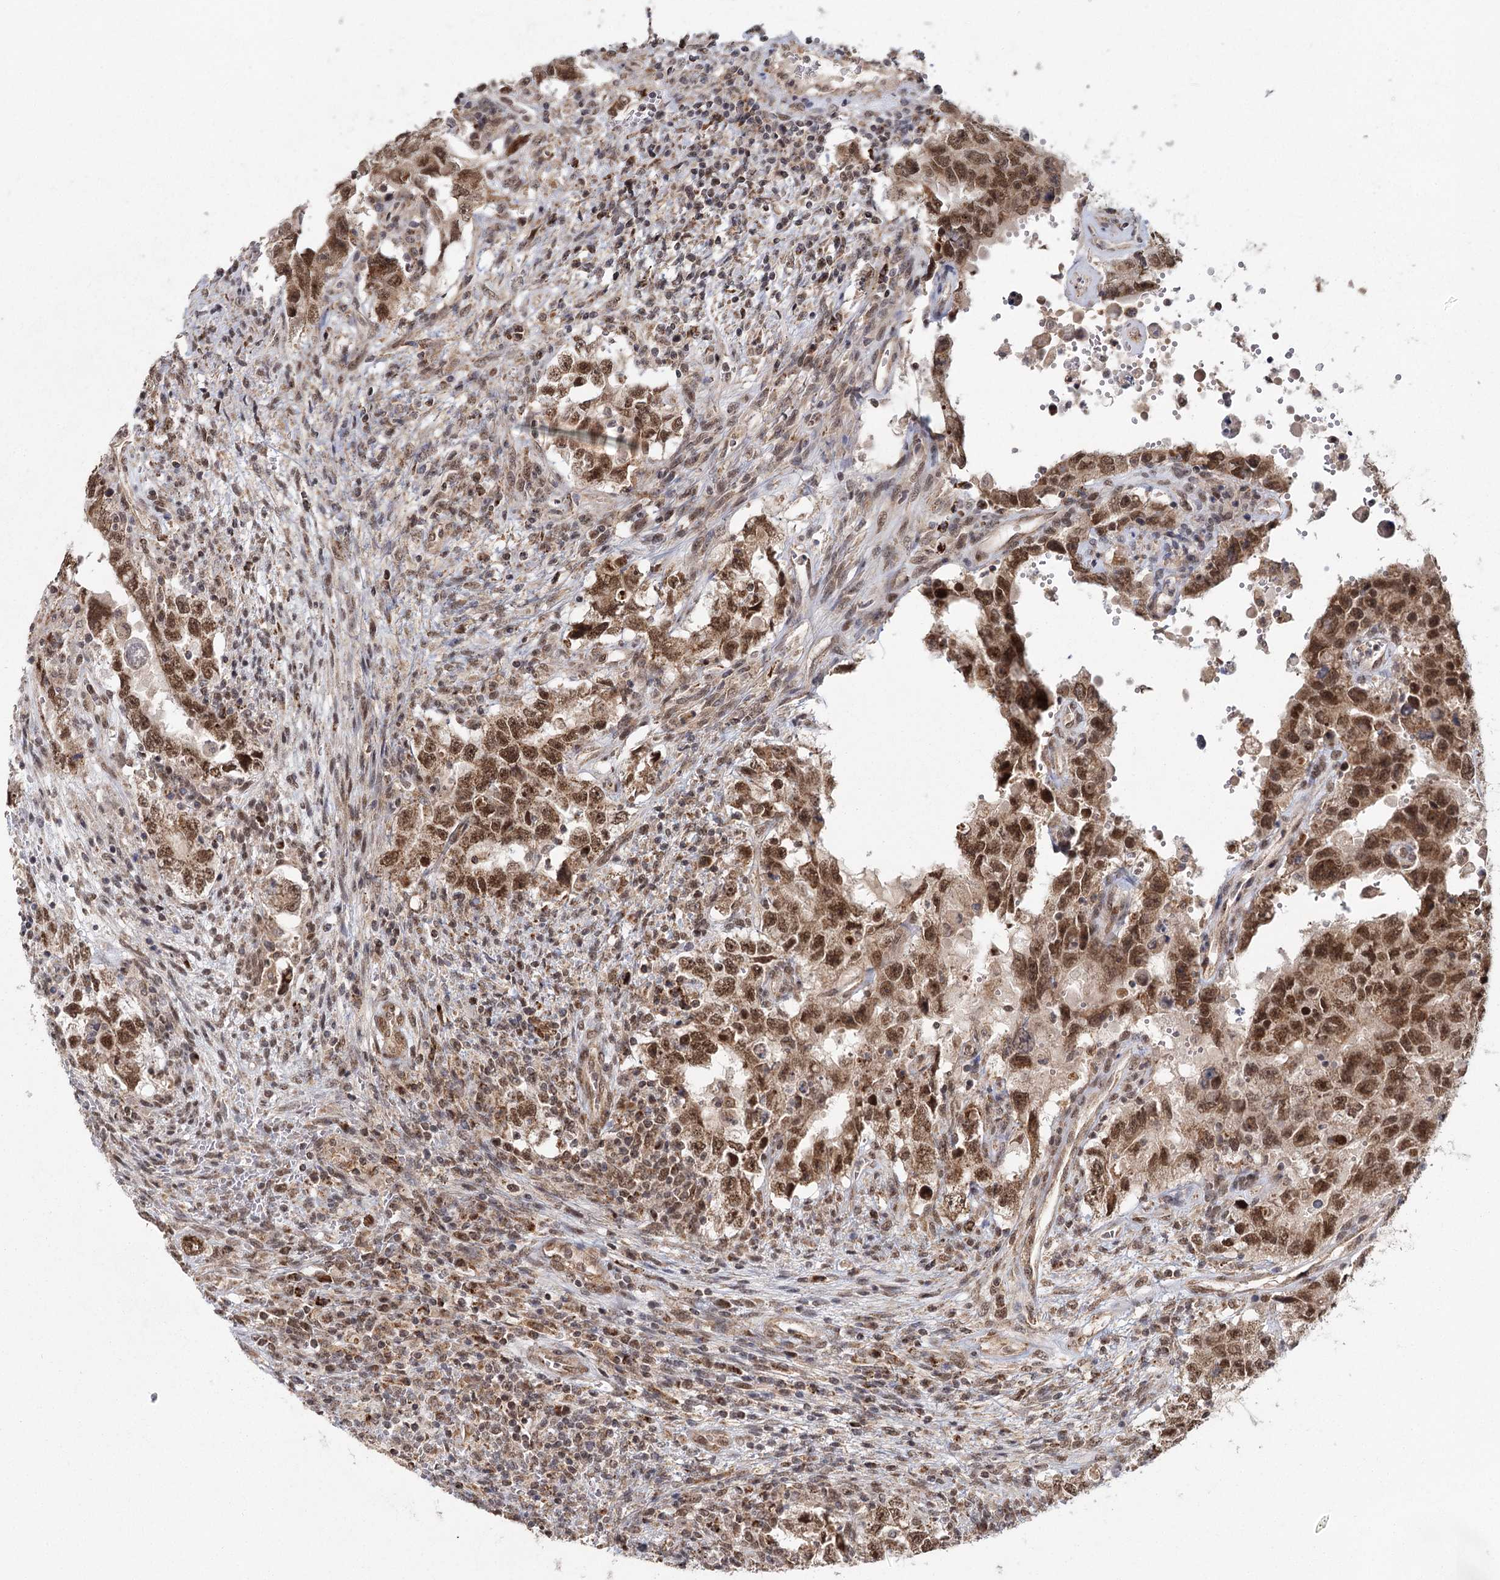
{"staining": {"intensity": "strong", "quantity": ">75%", "location": "cytoplasmic/membranous,nuclear"}, "tissue": "testis cancer", "cell_type": "Tumor cells", "image_type": "cancer", "snomed": [{"axis": "morphology", "description": "Carcinoma, Embryonal, NOS"}, {"axis": "topography", "description": "Testis"}], "caption": "Testis embryonal carcinoma stained with DAB immunohistochemistry displays high levels of strong cytoplasmic/membranous and nuclear expression in approximately >75% of tumor cells. Immunohistochemistry stains the protein of interest in brown and the nuclei are stained blue.", "gene": "ZCCHC24", "patient": {"sex": "male", "age": 26}}